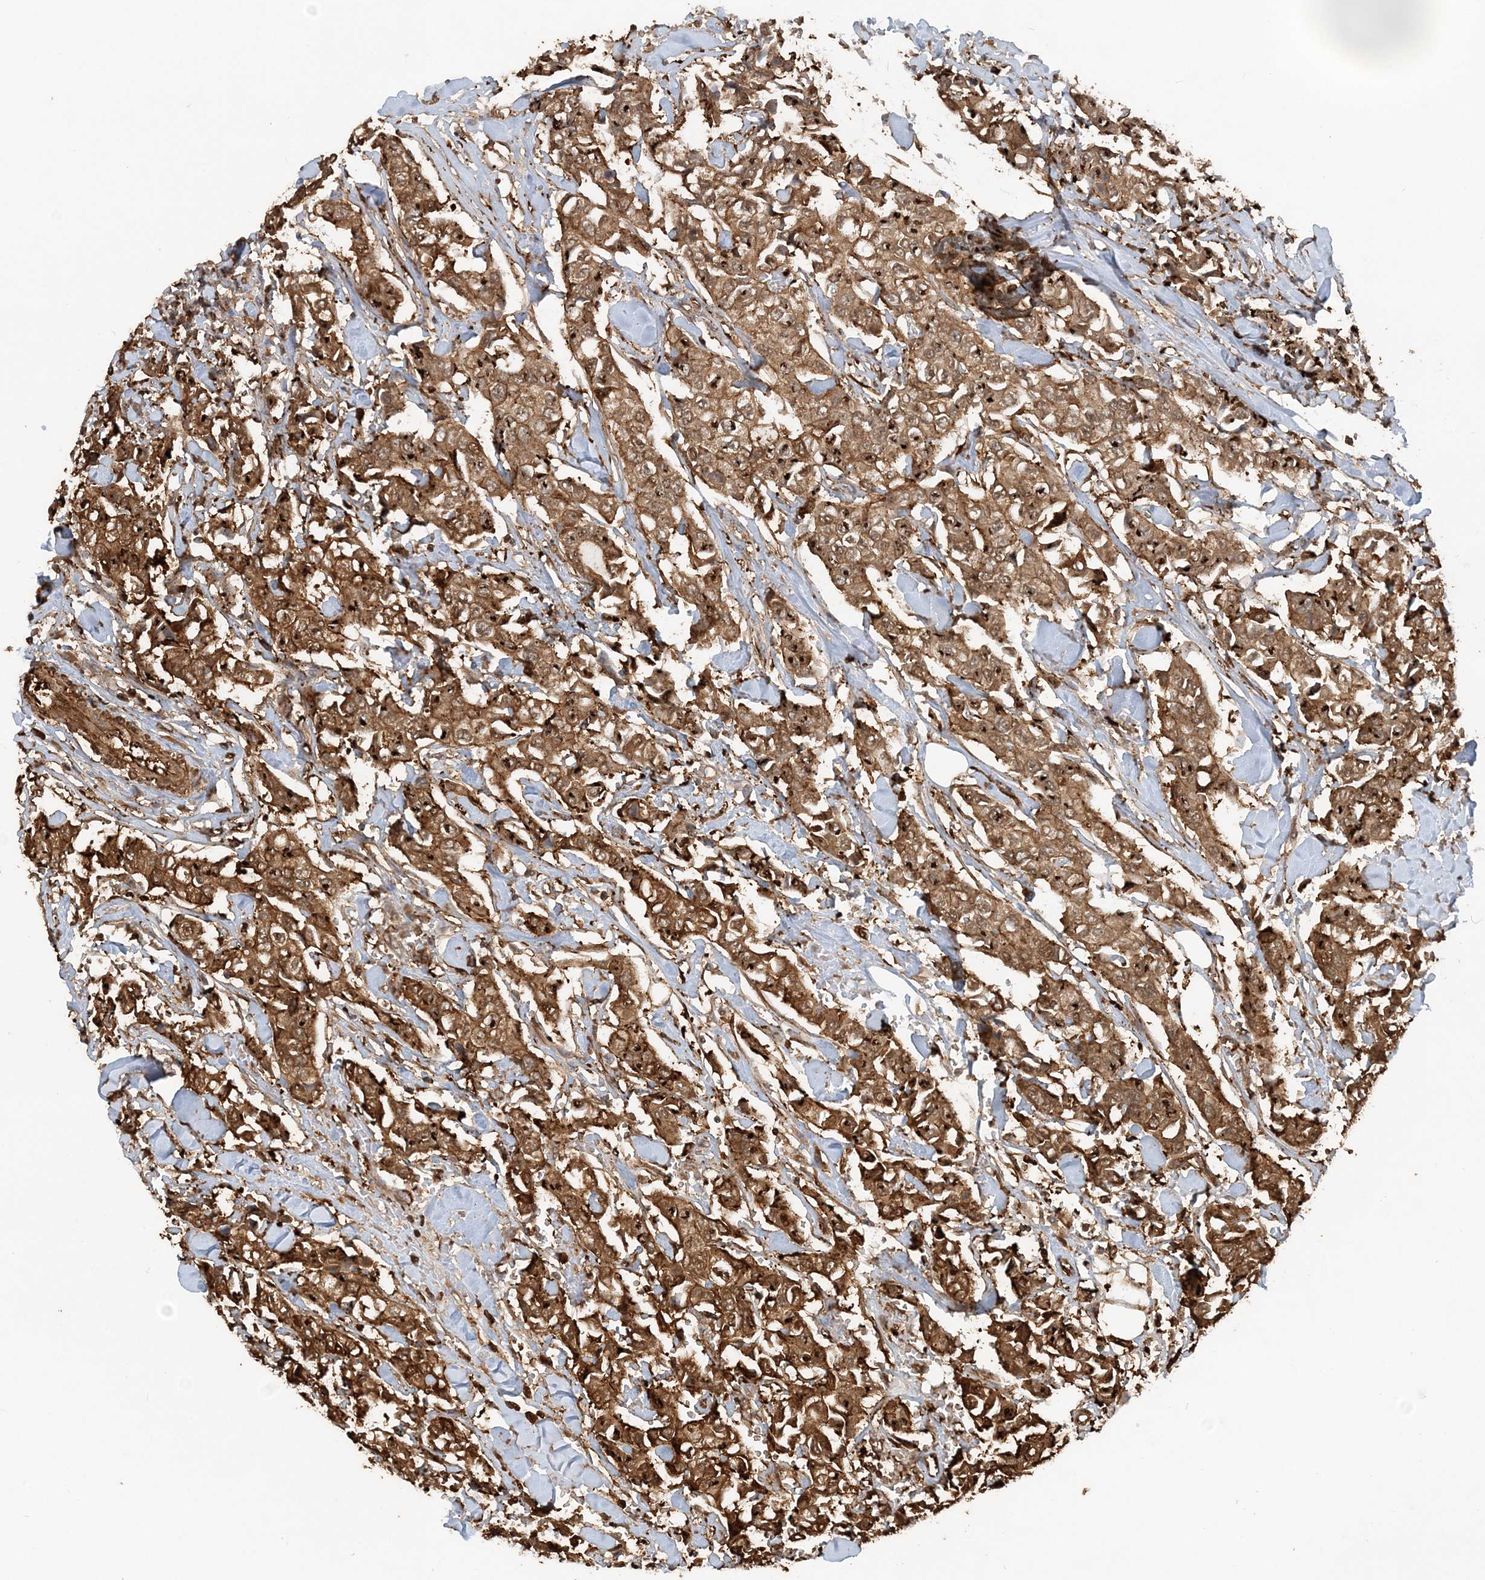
{"staining": {"intensity": "moderate", "quantity": ">75%", "location": "cytoplasmic/membranous"}, "tissue": "breast cancer", "cell_type": "Tumor cells", "image_type": "cancer", "snomed": [{"axis": "morphology", "description": "Duct carcinoma"}, {"axis": "topography", "description": "Breast"}], "caption": "An image of human breast invasive ductal carcinoma stained for a protein reveals moderate cytoplasmic/membranous brown staining in tumor cells.", "gene": "DSTN", "patient": {"sex": "female", "age": 80}}